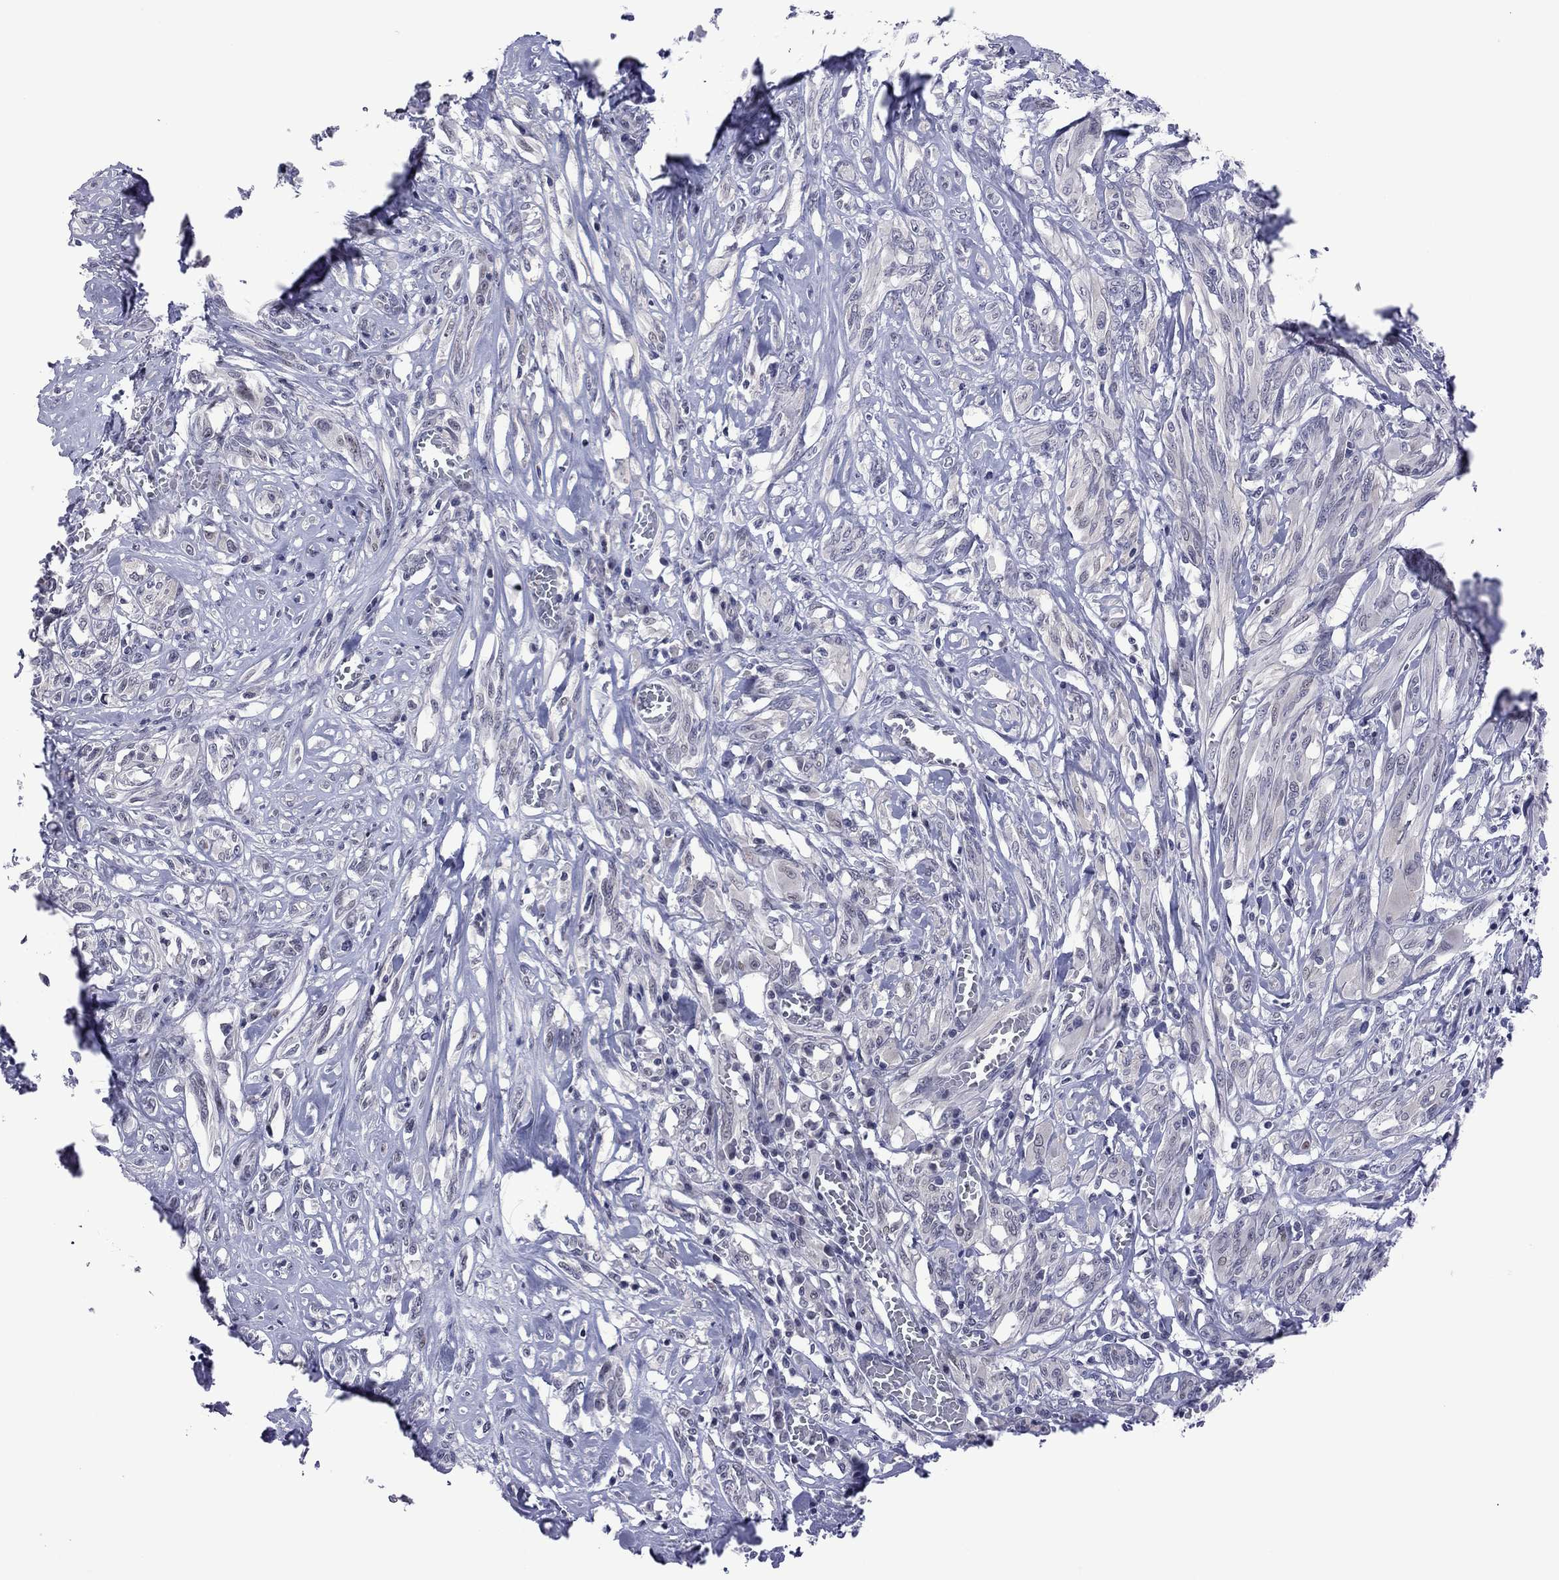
{"staining": {"intensity": "negative", "quantity": "none", "location": "none"}, "tissue": "melanoma", "cell_type": "Tumor cells", "image_type": "cancer", "snomed": [{"axis": "morphology", "description": "Malignant melanoma, NOS"}, {"axis": "topography", "description": "Skin"}], "caption": "High power microscopy micrograph of an immunohistochemistry (IHC) photomicrograph of malignant melanoma, revealing no significant staining in tumor cells.", "gene": "POU5F2", "patient": {"sex": "female", "age": 91}}